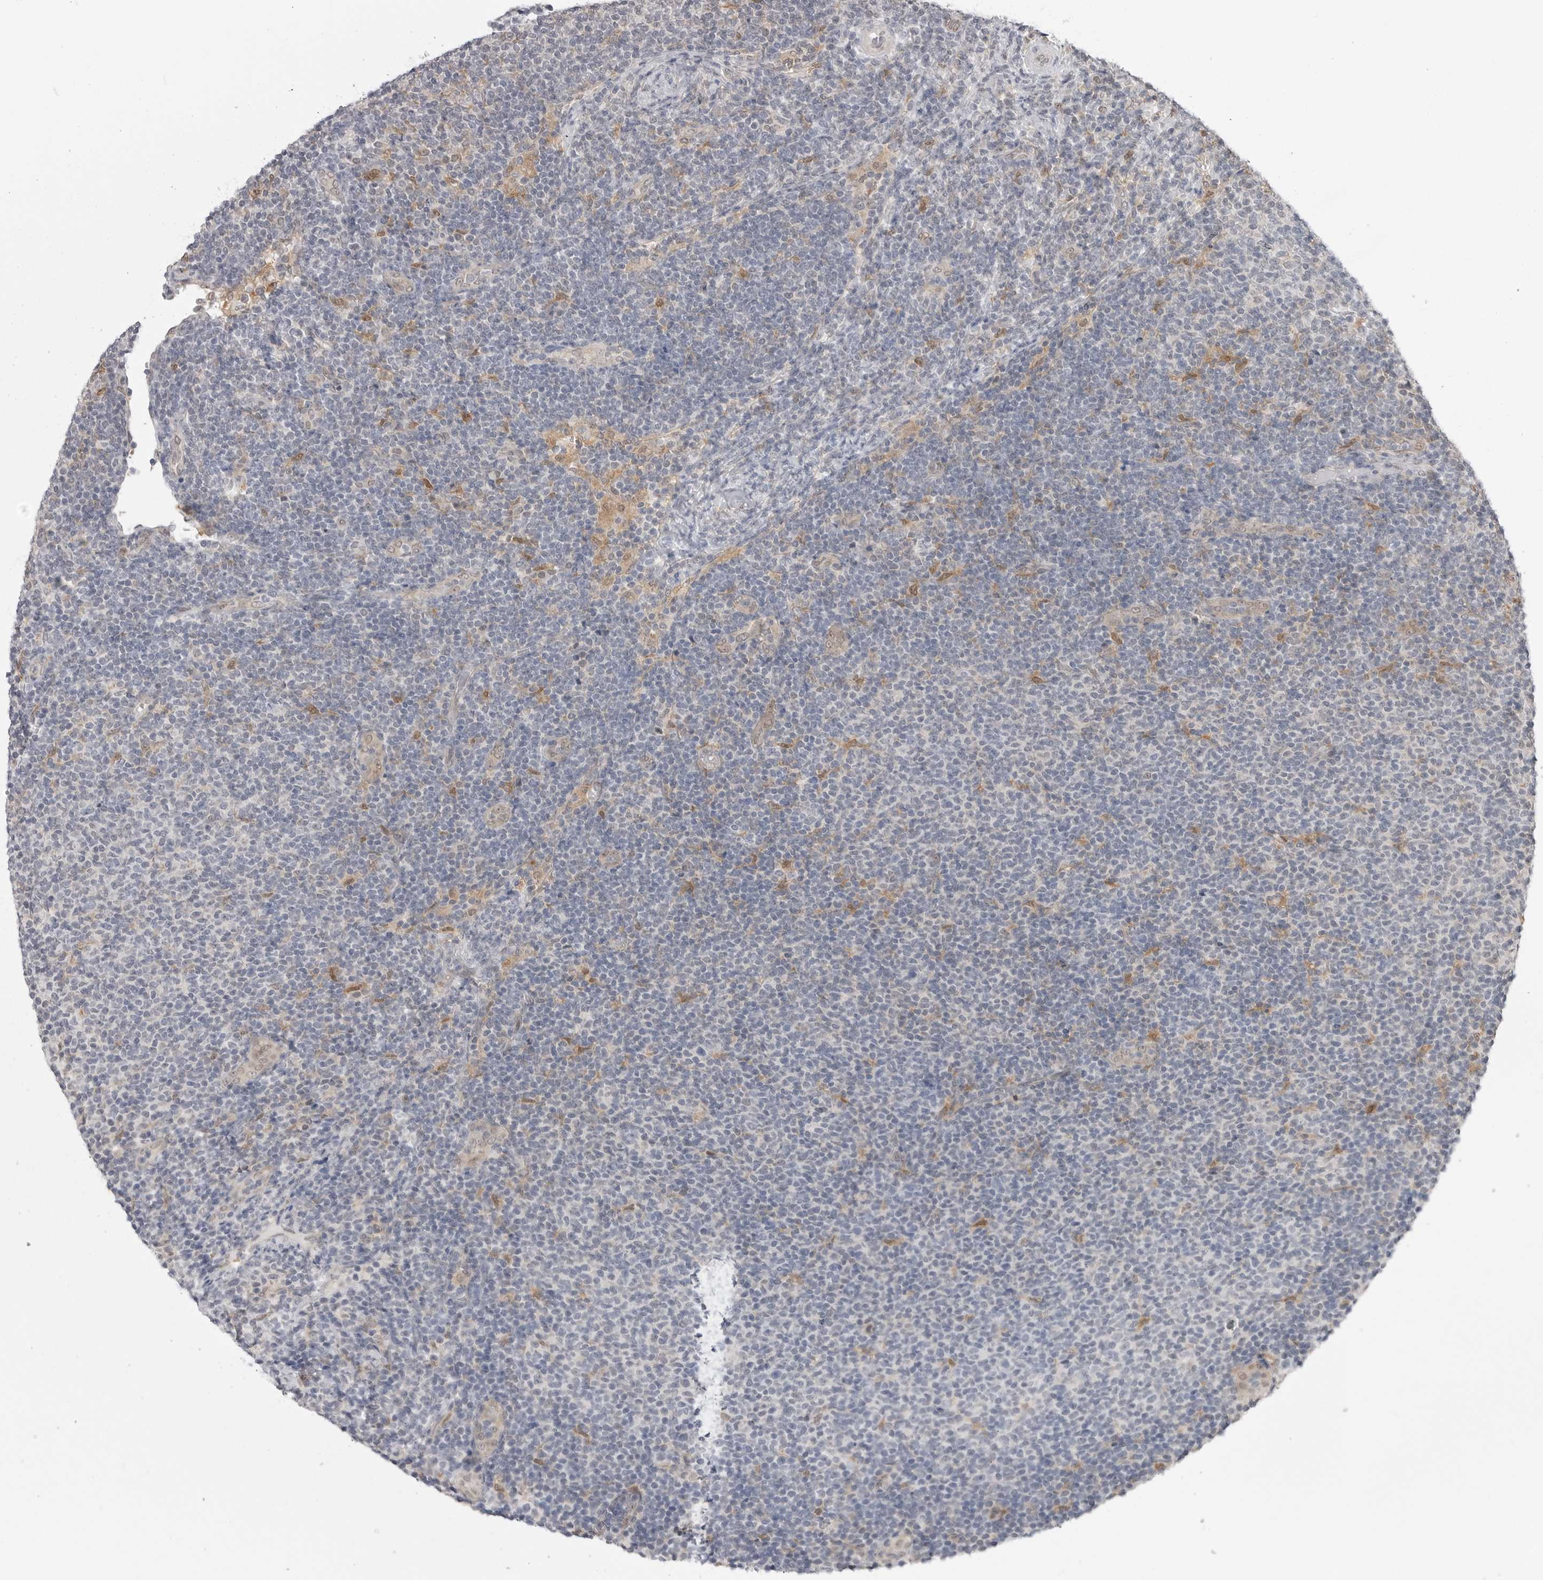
{"staining": {"intensity": "negative", "quantity": "none", "location": "none"}, "tissue": "lymphoma", "cell_type": "Tumor cells", "image_type": "cancer", "snomed": [{"axis": "morphology", "description": "Malignant lymphoma, non-Hodgkin's type, Low grade"}, {"axis": "topography", "description": "Lymph node"}], "caption": "DAB immunohistochemical staining of low-grade malignant lymphoma, non-Hodgkin's type reveals no significant expression in tumor cells.", "gene": "PNPO", "patient": {"sex": "male", "age": 66}}